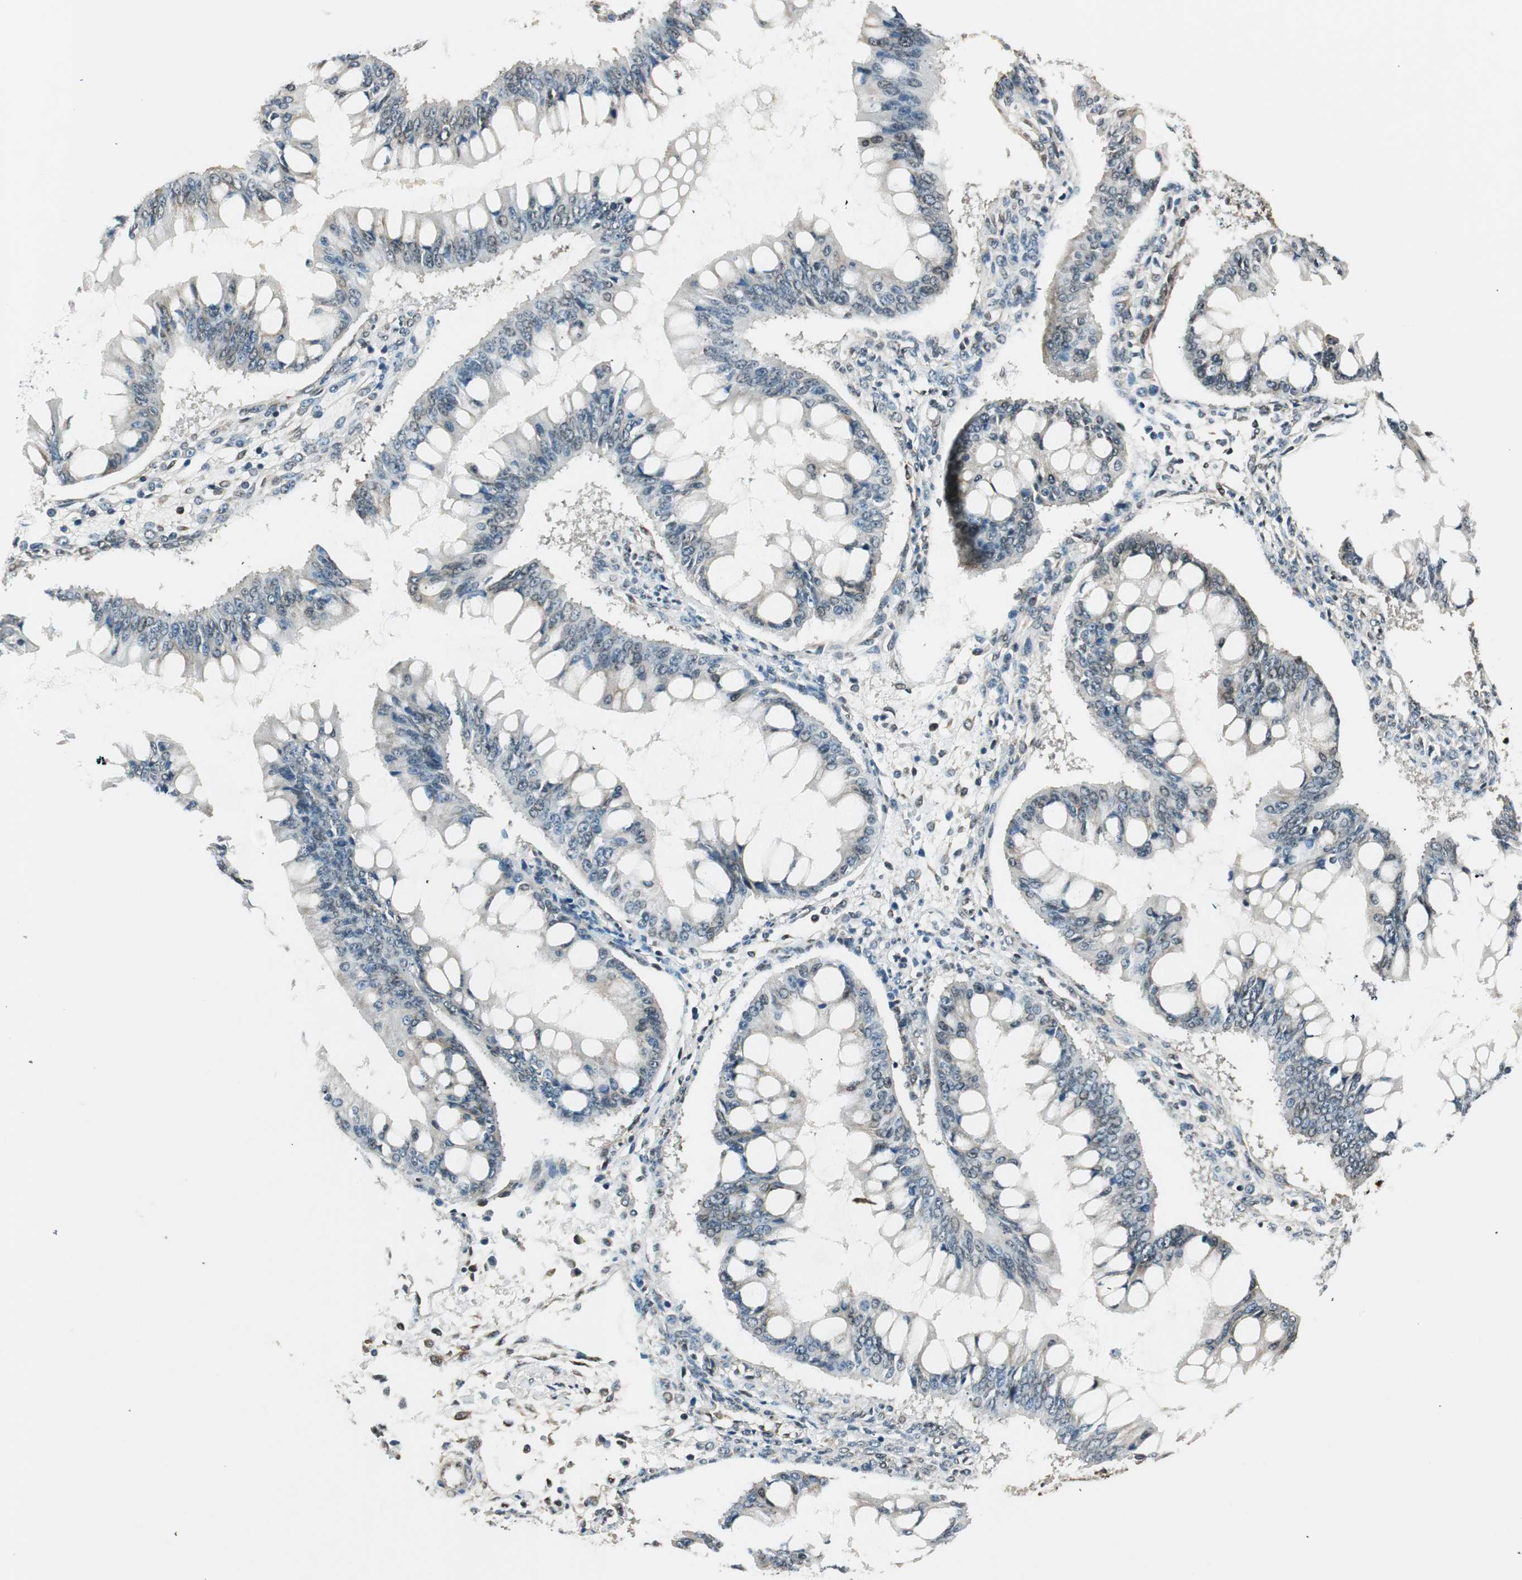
{"staining": {"intensity": "weak", "quantity": "<25%", "location": "nuclear"}, "tissue": "ovarian cancer", "cell_type": "Tumor cells", "image_type": "cancer", "snomed": [{"axis": "morphology", "description": "Cystadenocarcinoma, mucinous, NOS"}, {"axis": "topography", "description": "Ovary"}], "caption": "An immunohistochemistry image of ovarian cancer is shown. There is no staining in tumor cells of ovarian cancer.", "gene": "RING1", "patient": {"sex": "female", "age": 73}}